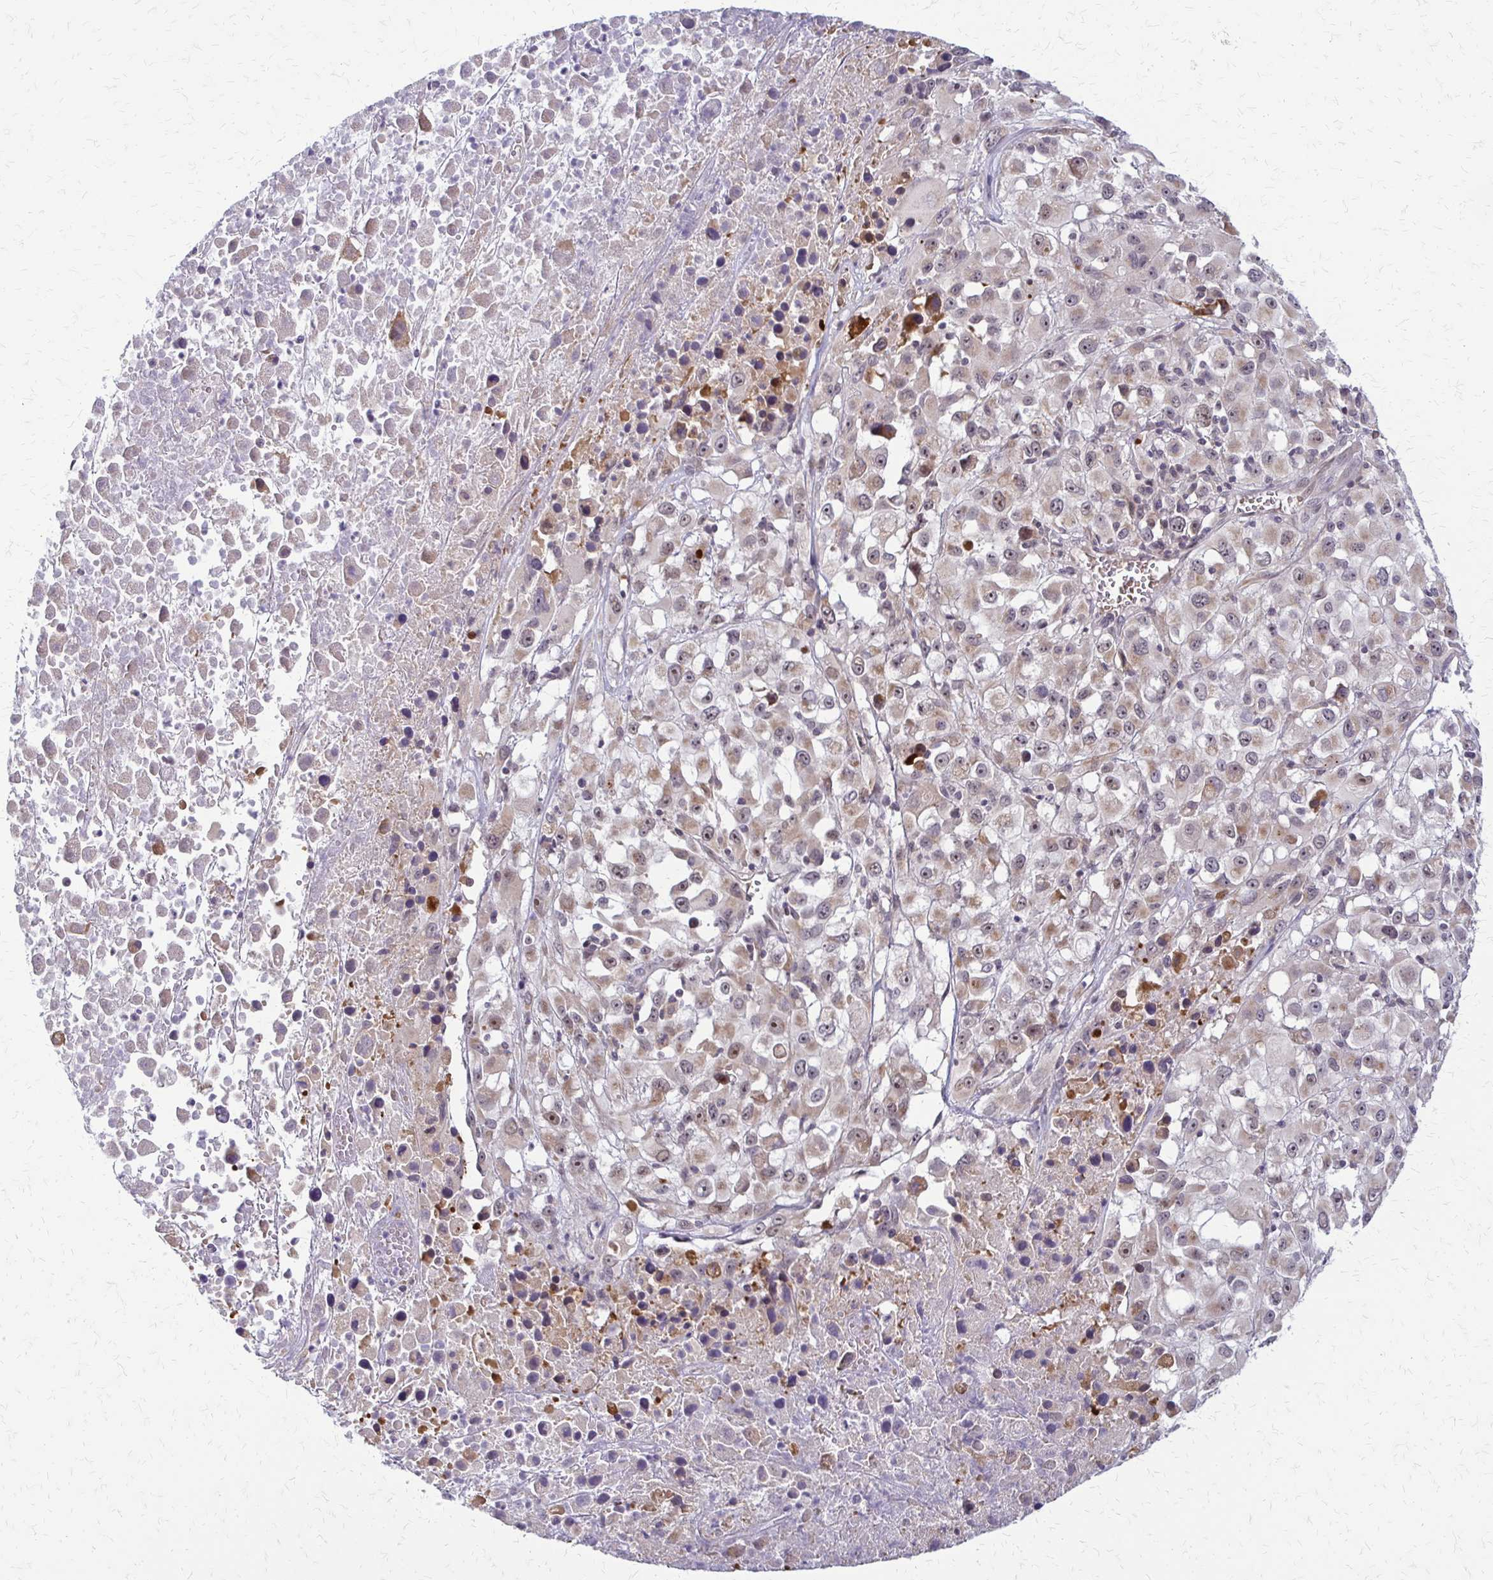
{"staining": {"intensity": "weak", "quantity": ">75%", "location": "cytoplasmic/membranous,nuclear"}, "tissue": "melanoma", "cell_type": "Tumor cells", "image_type": "cancer", "snomed": [{"axis": "morphology", "description": "Malignant melanoma, Metastatic site"}, {"axis": "topography", "description": "Soft tissue"}], "caption": "Immunohistochemical staining of human malignant melanoma (metastatic site) displays low levels of weak cytoplasmic/membranous and nuclear protein expression in approximately >75% of tumor cells.", "gene": "TRIR", "patient": {"sex": "male", "age": 50}}